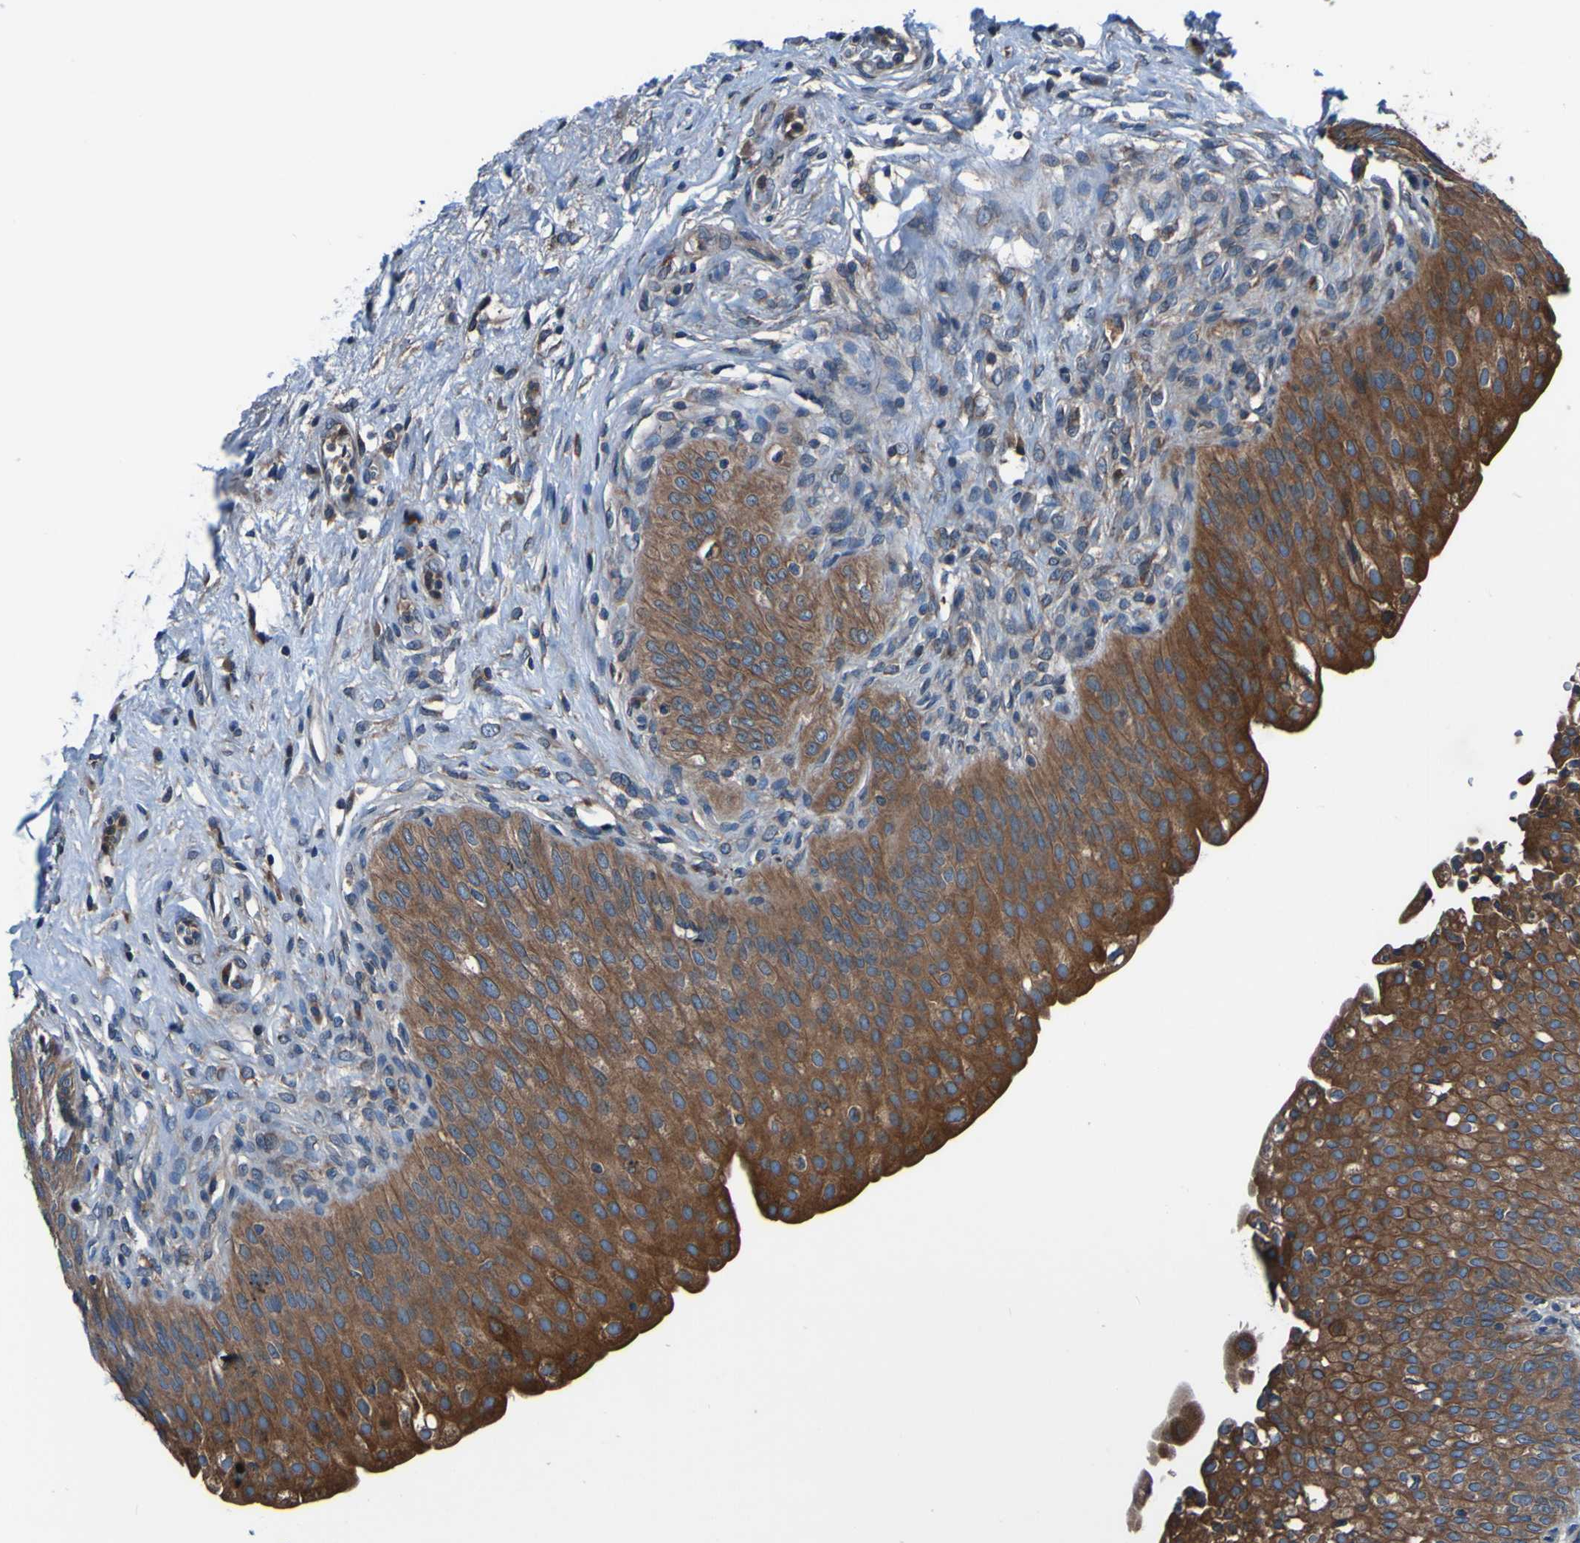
{"staining": {"intensity": "strong", "quantity": "25%-75%", "location": "cytoplasmic/membranous"}, "tissue": "urinary bladder", "cell_type": "Urothelial cells", "image_type": "normal", "snomed": [{"axis": "morphology", "description": "Normal tissue, NOS"}, {"axis": "topography", "description": "Urinary bladder"}], "caption": "Human urinary bladder stained with a brown dye exhibits strong cytoplasmic/membranous positive staining in about 25%-75% of urothelial cells.", "gene": "RAB5B", "patient": {"sex": "male", "age": 46}}